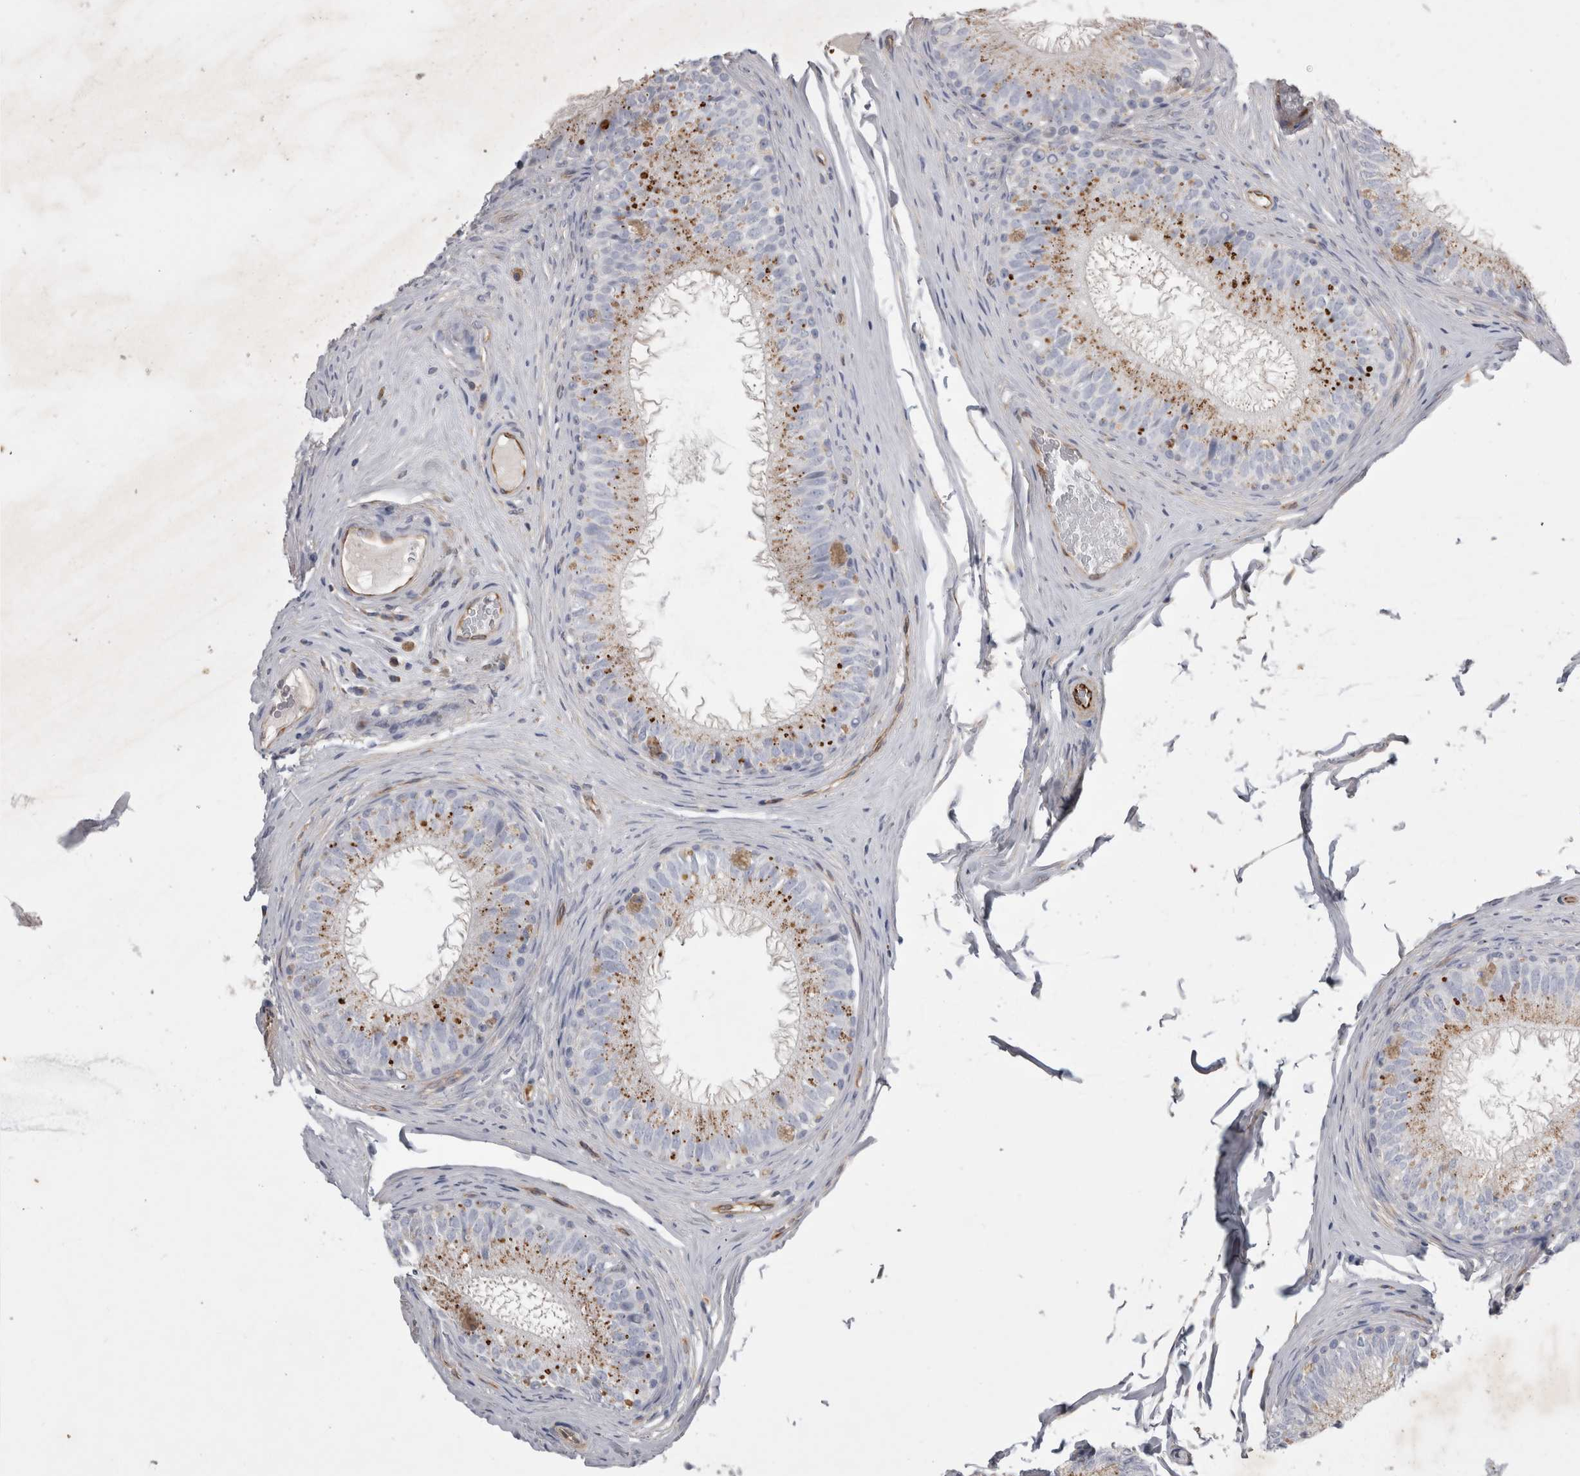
{"staining": {"intensity": "weak", "quantity": ">75%", "location": "cytoplasmic/membranous"}, "tissue": "epididymis", "cell_type": "Glandular cells", "image_type": "normal", "snomed": [{"axis": "morphology", "description": "Normal tissue, NOS"}, {"axis": "topography", "description": "Epididymis"}], "caption": "This image reveals immunohistochemistry (IHC) staining of benign human epididymis, with low weak cytoplasmic/membranous positivity in about >75% of glandular cells.", "gene": "STRADB", "patient": {"sex": "male", "age": 32}}